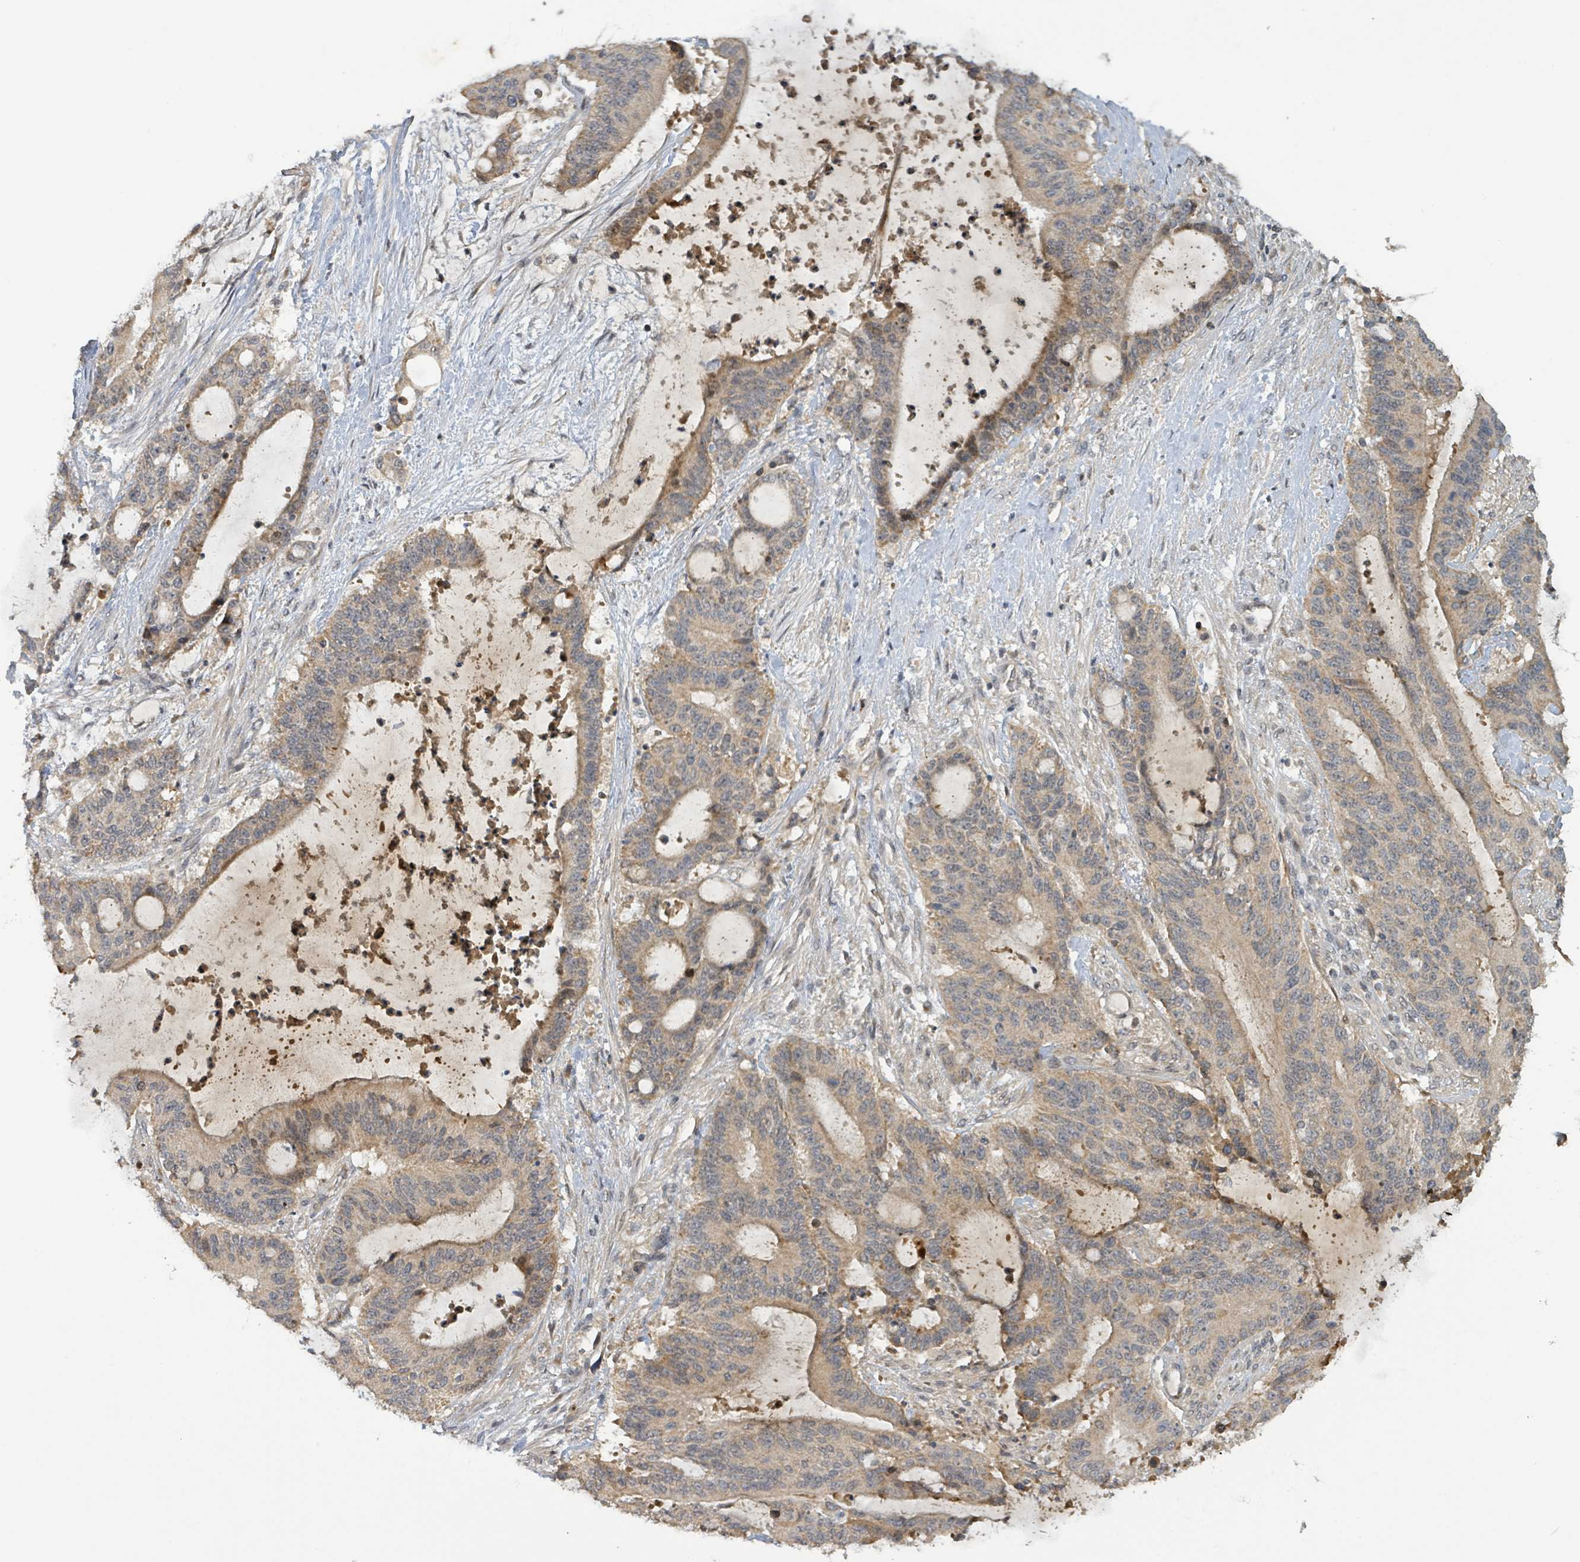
{"staining": {"intensity": "weak", "quantity": "25%-75%", "location": "cytoplasmic/membranous"}, "tissue": "liver cancer", "cell_type": "Tumor cells", "image_type": "cancer", "snomed": [{"axis": "morphology", "description": "Normal tissue, NOS"}, {"axis": "morphology", "description": "Cholangiocarcinoma"}, {"axis": "topography", "description": "Liver"}, {"axis": "topography", "description": "Peripheral nerve tissue"}], "caption": "Protein expression analysis of human cholangiocarcinoma (liver) reveals weak cytoplasmic/membranous expression in approximately 25%-75% of tumor cells.", "gene": "ITGA11", "patient": {"sex": "female", "age": 73}}